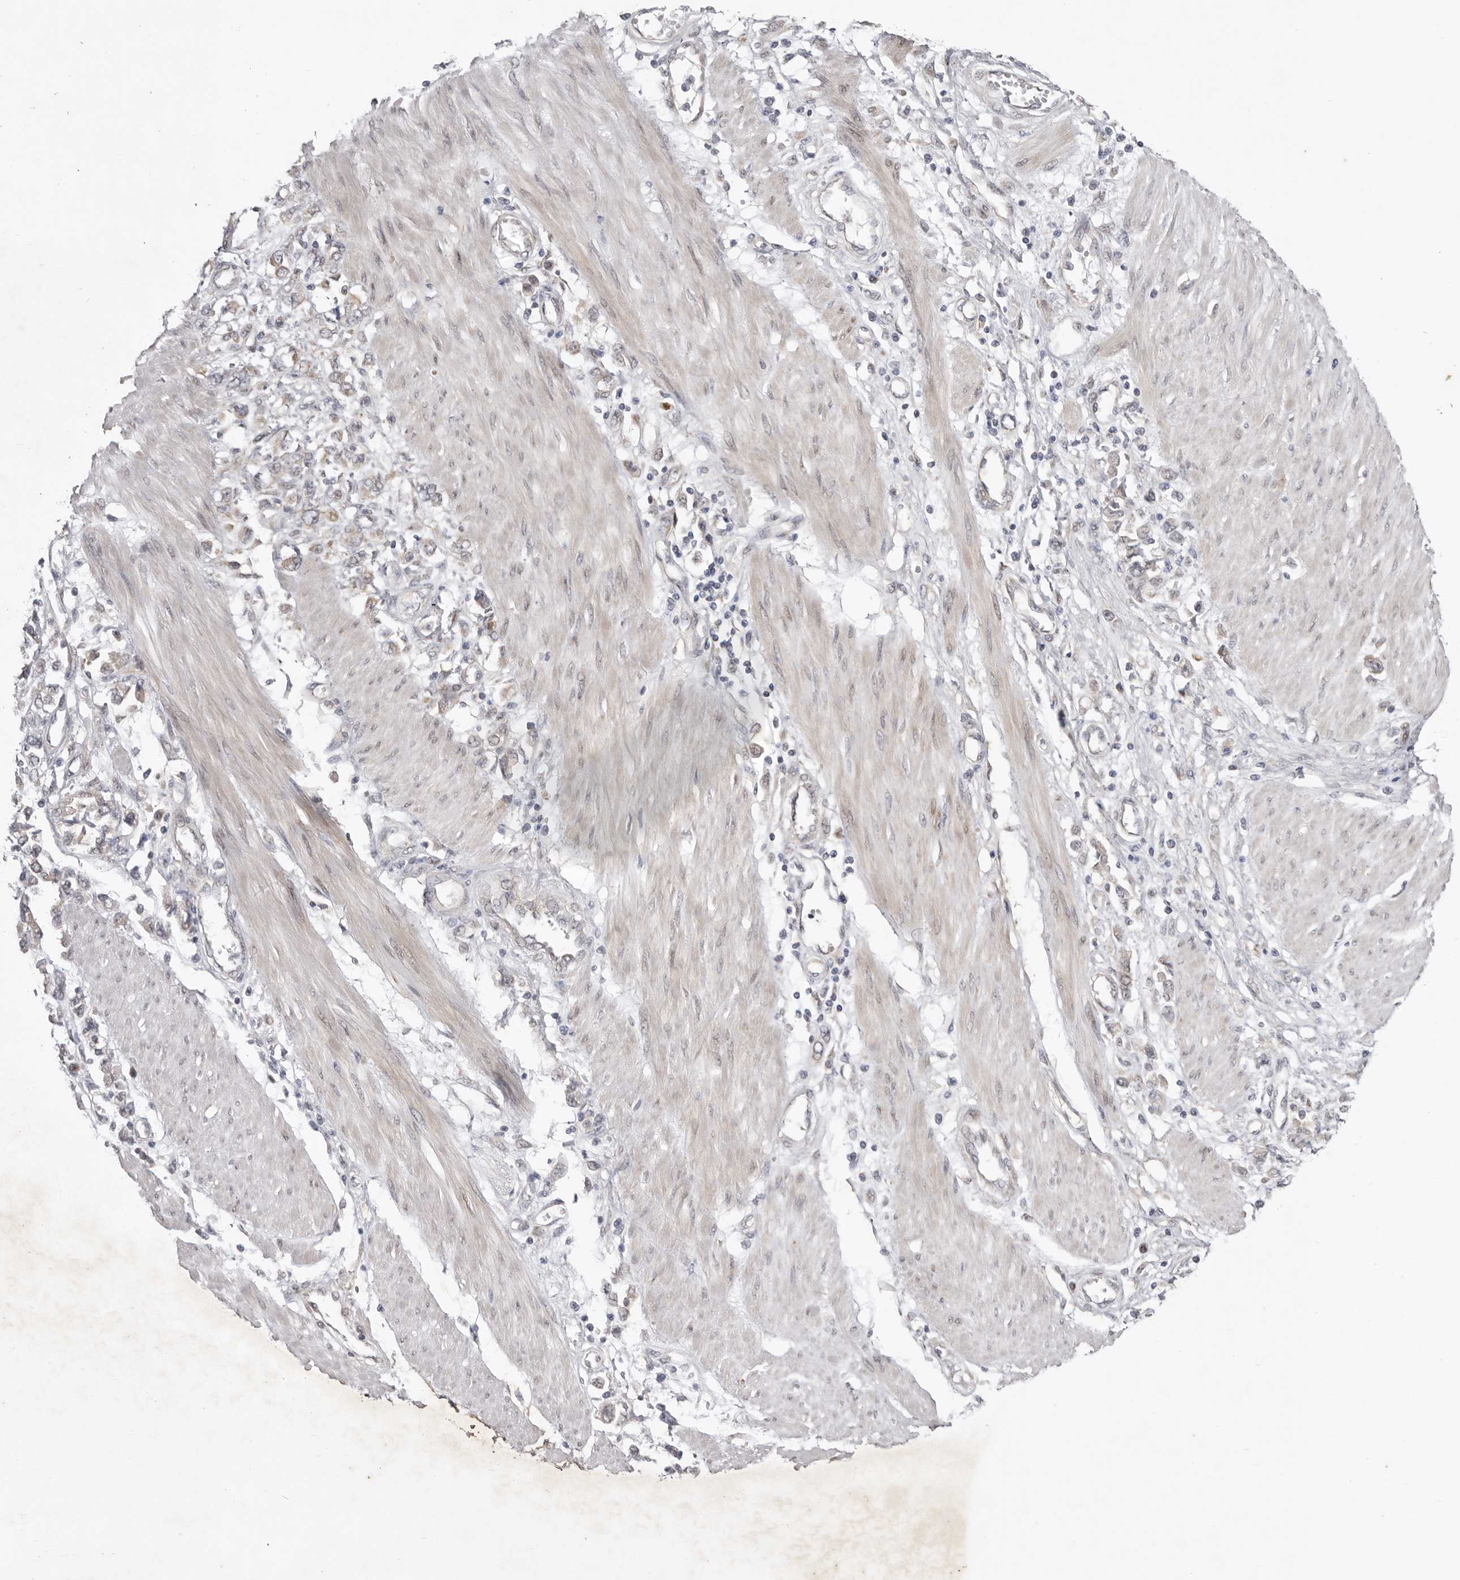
{"staining": {"intensity": "weak", "quantity": "25%-75%", "location": "cytoplasmic/membranous"}, "tissue": "stomach cancer", "cell_type": "Tumor cells", "image_type": "cancer", "snomed": [{"axis": "morphology", "description": "Adenocarcinoma, NOS"}, {"axis": "topography", "description": "Stomach"}], "caption": "Tumor cells show low levels of weak cytoplasmic/membranous staining in approximately 25%-75% of cells in stomach cancer.", "gene": "NSUN4", "patient": {"sex": "female", "age": 76}}